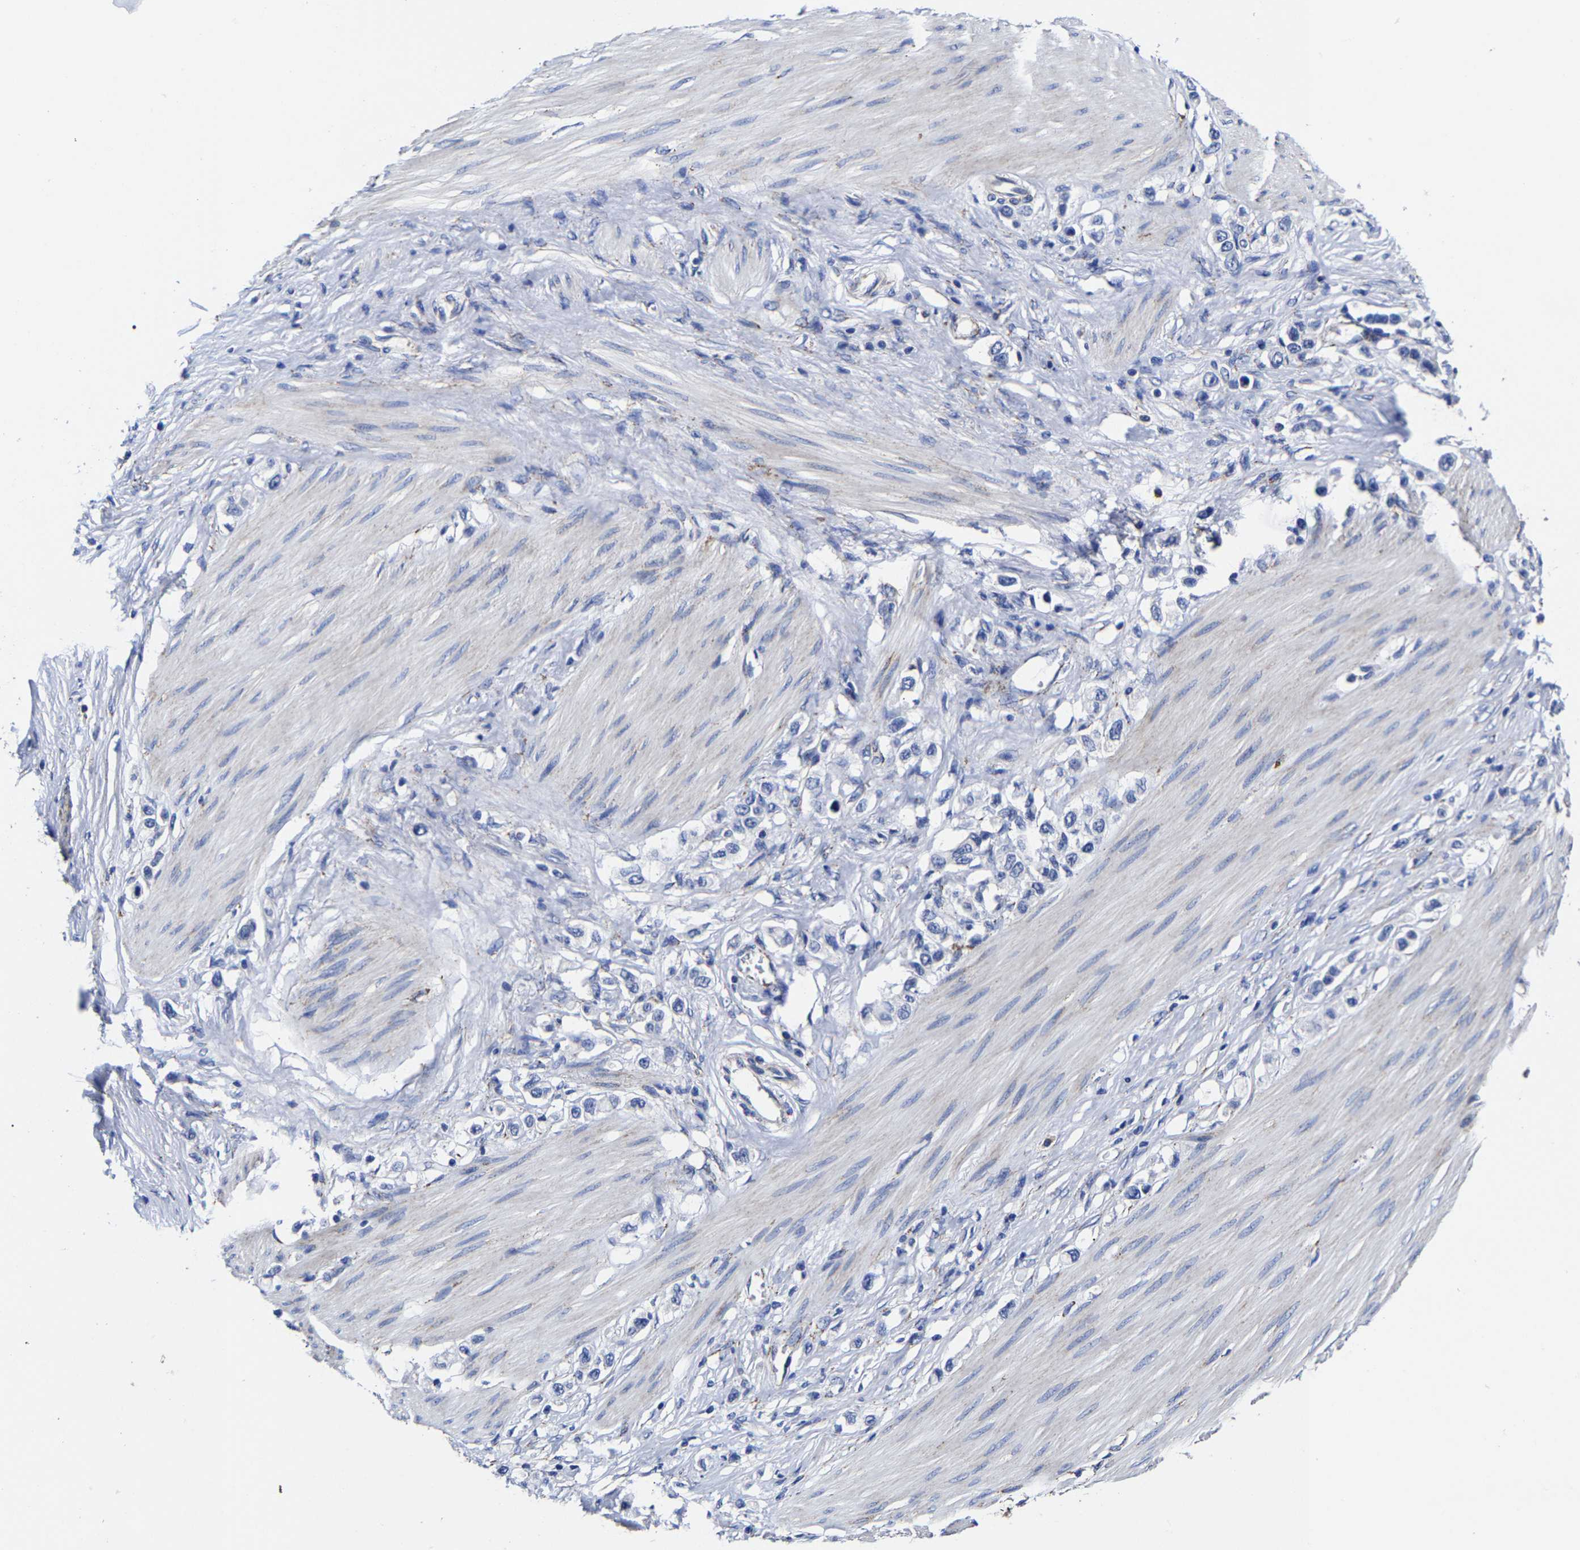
{"staining": {"intensity": "negative", "quantity": "none", "location": "none"}, "tissue": "stomach cancer", "cell_type": "Tumor cells", "image_type": "cancer", "snomed": [{"axis": "morphology", "description": "Adenocarcinoma, NOS"}, {"axis": "topography", "description": "Stomach"}], "caption": "Tumor cells show no significant positivity in stomach cancer (adenocarcinoma). The staining was performed using DAB to visualize the protein expression in brown, while the nuclei were stained in blue with hematoxylin (Magnification: 20x).", "gene": "AASS", "patient": {"sex": "female", "age": 65}}